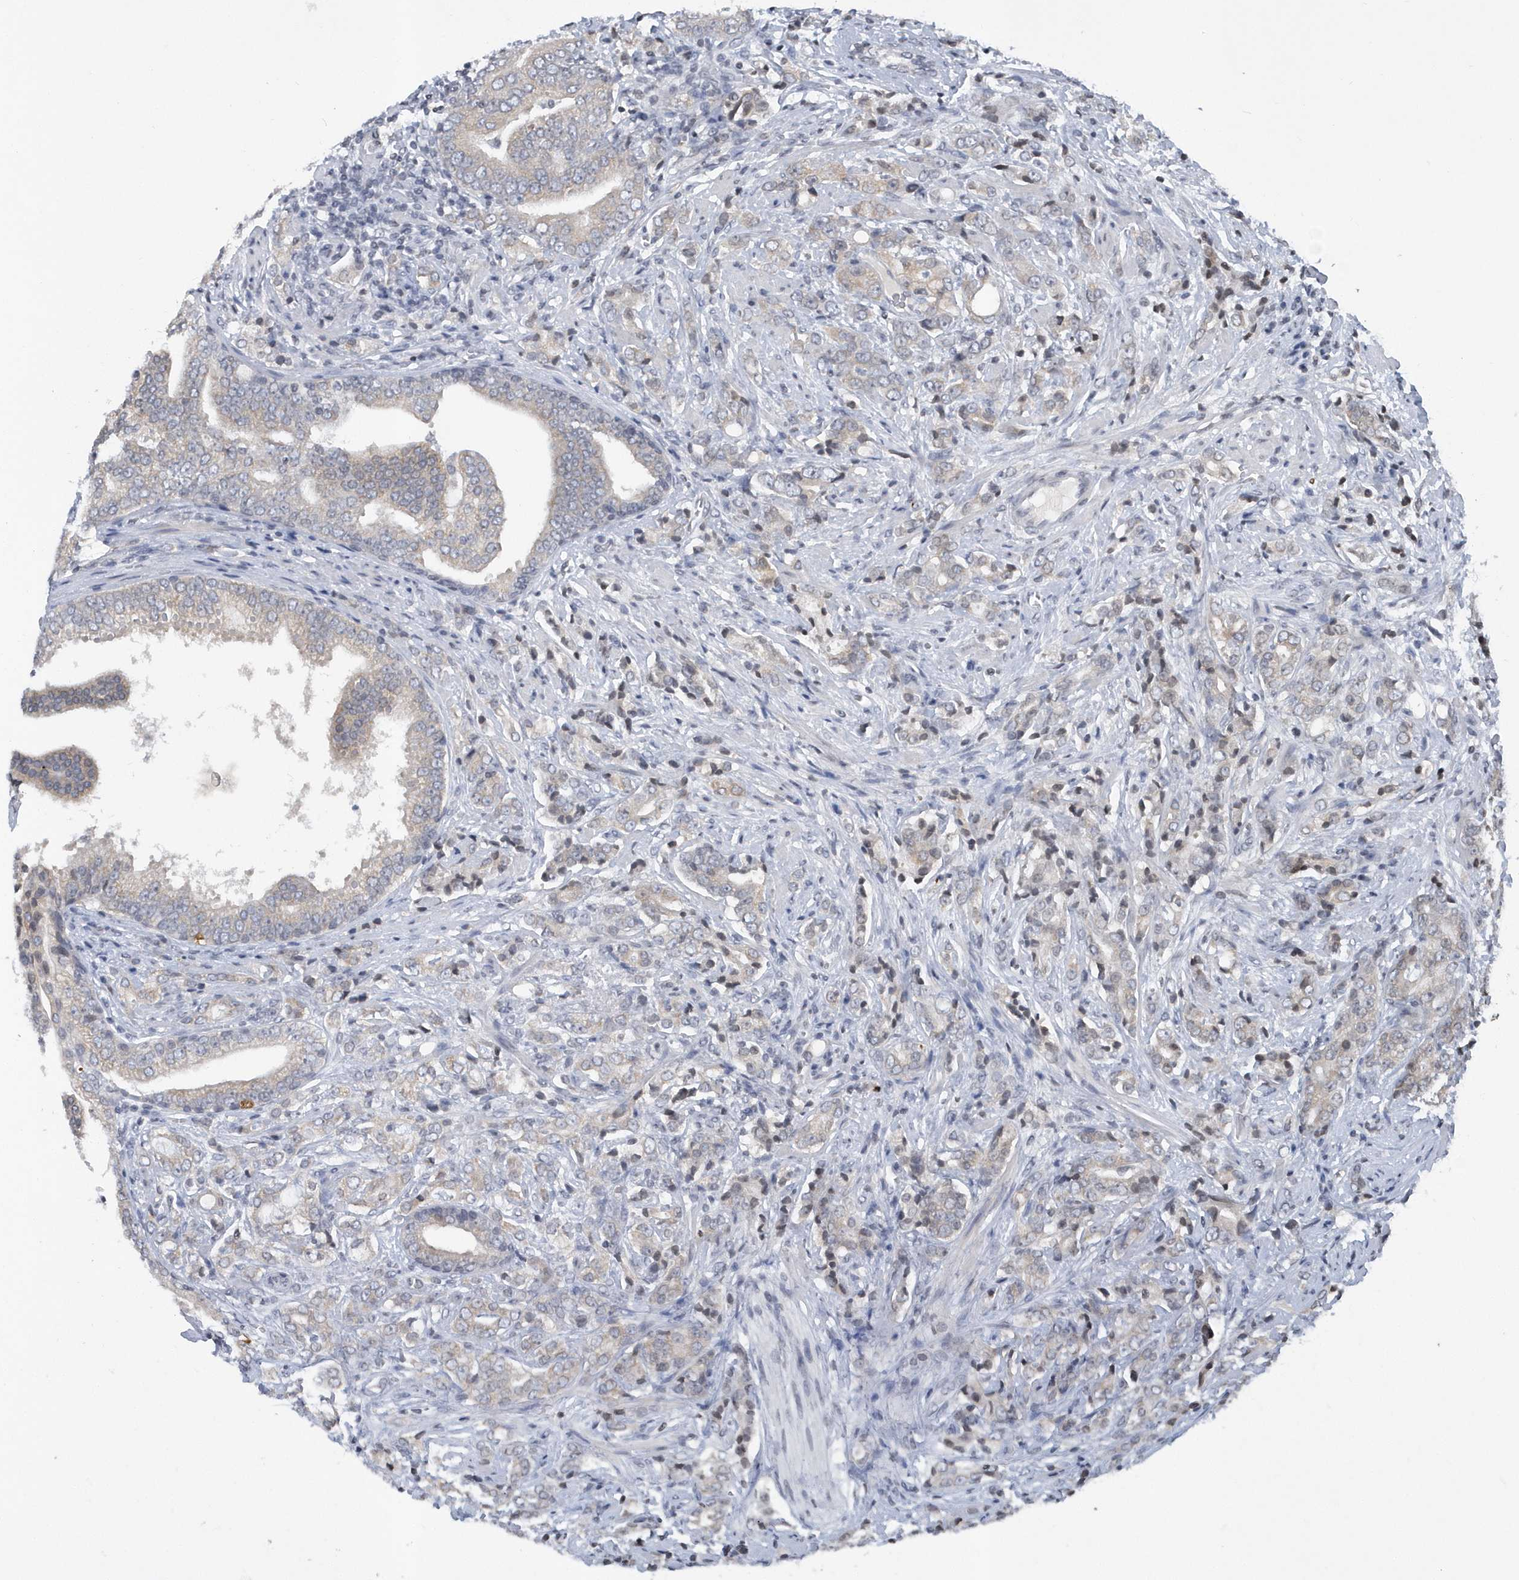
{"staining": {"intensity": "weak", "quantity": "<25%", "location": "cytoplasmic/membranous"}, "tissue": "prostate cancer", "cell_type": "Tumor cells", "image_type": "cancer", "snomed": [{"axis": "morphology", "description": "Adenocarcinoma, High grade"}, {"axis": "topography", "description": "Prostate"}], "caption": "Prostate cancer (adenocarcinoma (high-grade)) was stained to show a protein in brown. There is no significant staining in tumor cells.", "gene": "VWA5B2", "patient": {"sex": "male", "age": 57}}